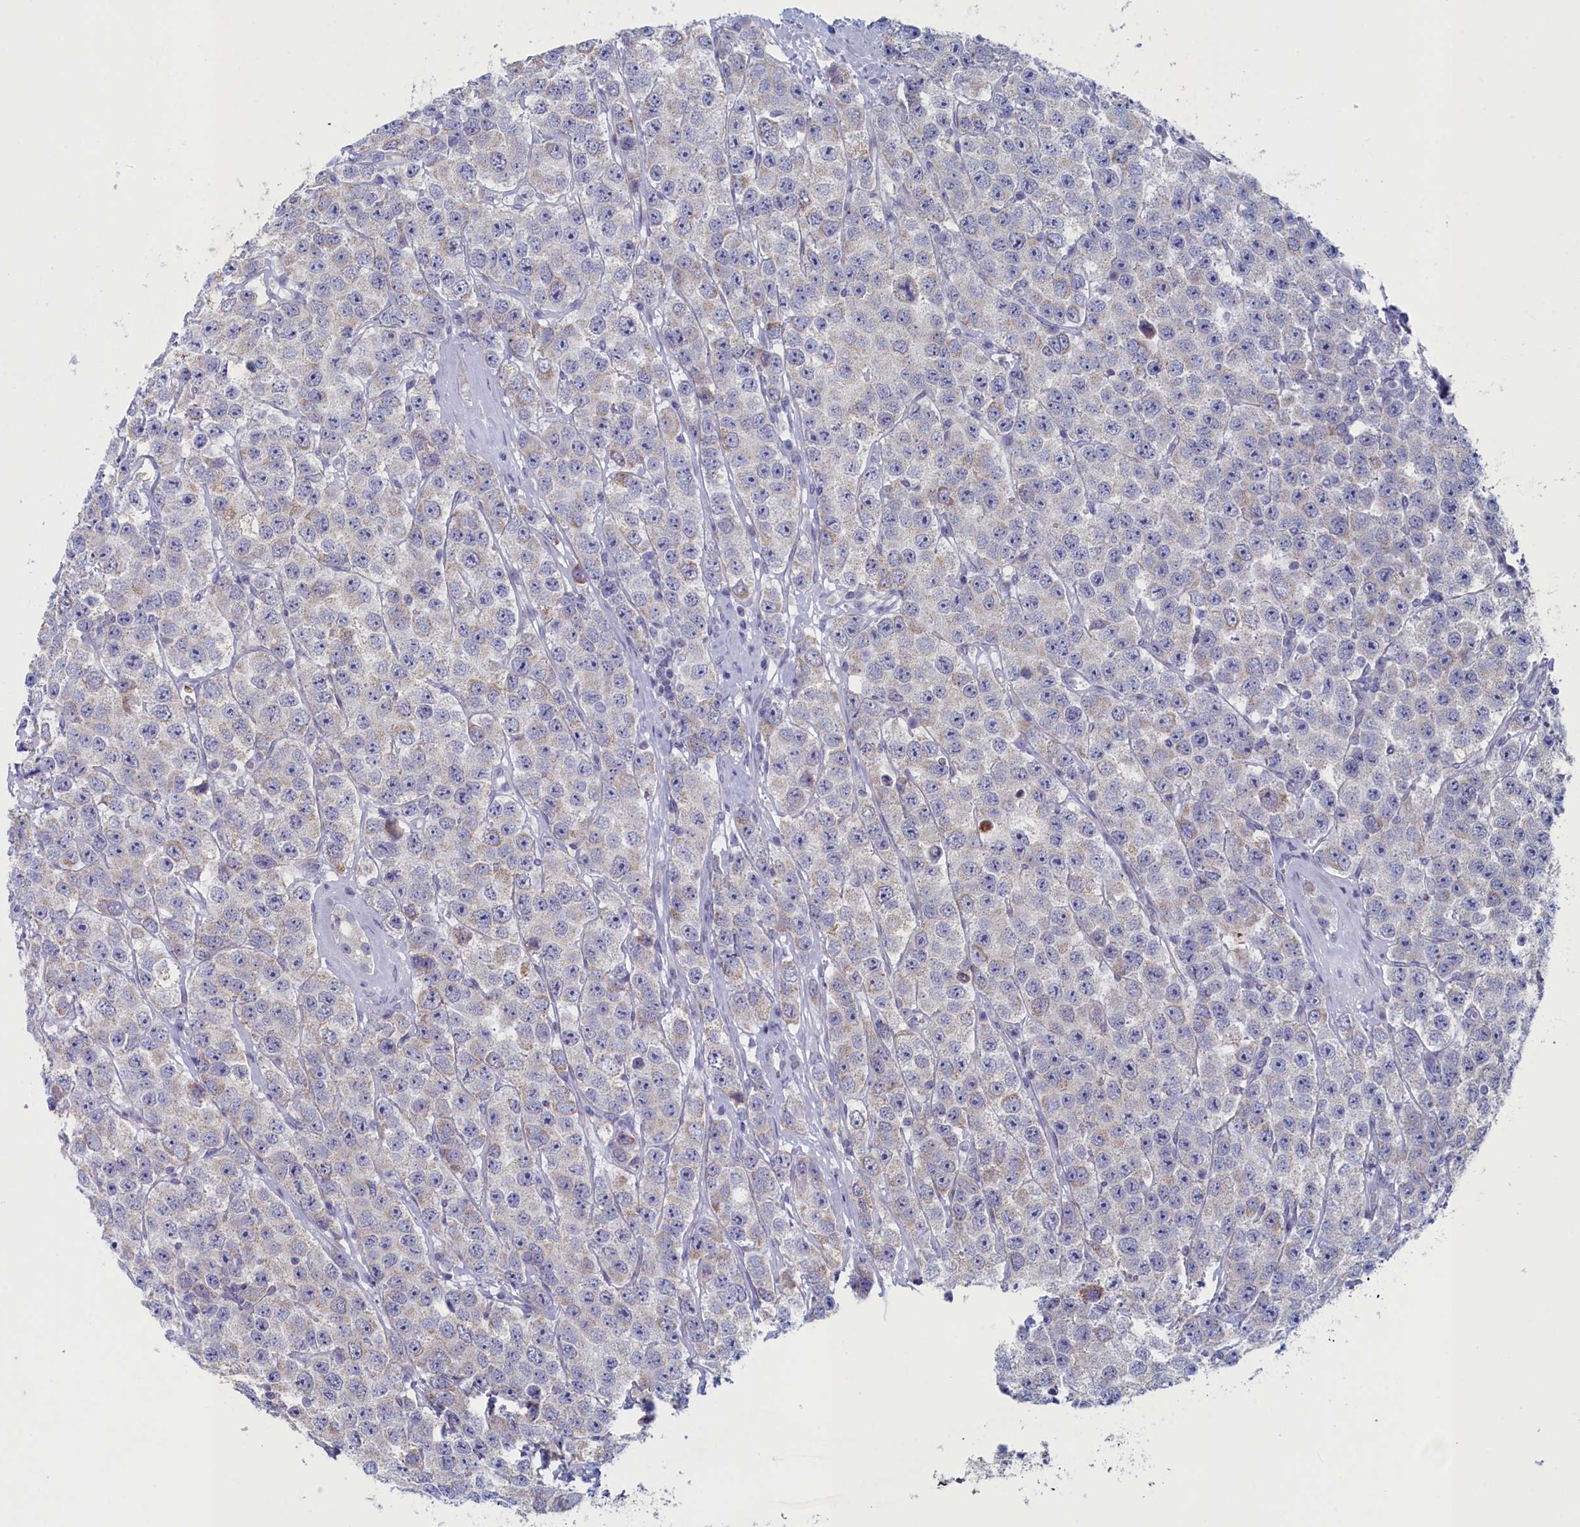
{"staining": {"intensity": "negative", "quantity": "none", "location": "none"}, "tissue": "testis cancer", "cell_type": "Tumor cells", "image_type": "cancer", "snomed": [{"axis": "morphology", "description": "Seminoma, NOS"}, {"axis": "topography", "description": "Testis"}], "caption": "High magnification brightfield microscopy of testis cancer stained with DAB (3,3'-diaminobenzidine) (brown) and counterstained with hematoxylin (blue): tumor cells show no significant expression.", "gene": "WDR76", "patient": {"sex": "male", "age": 28}}